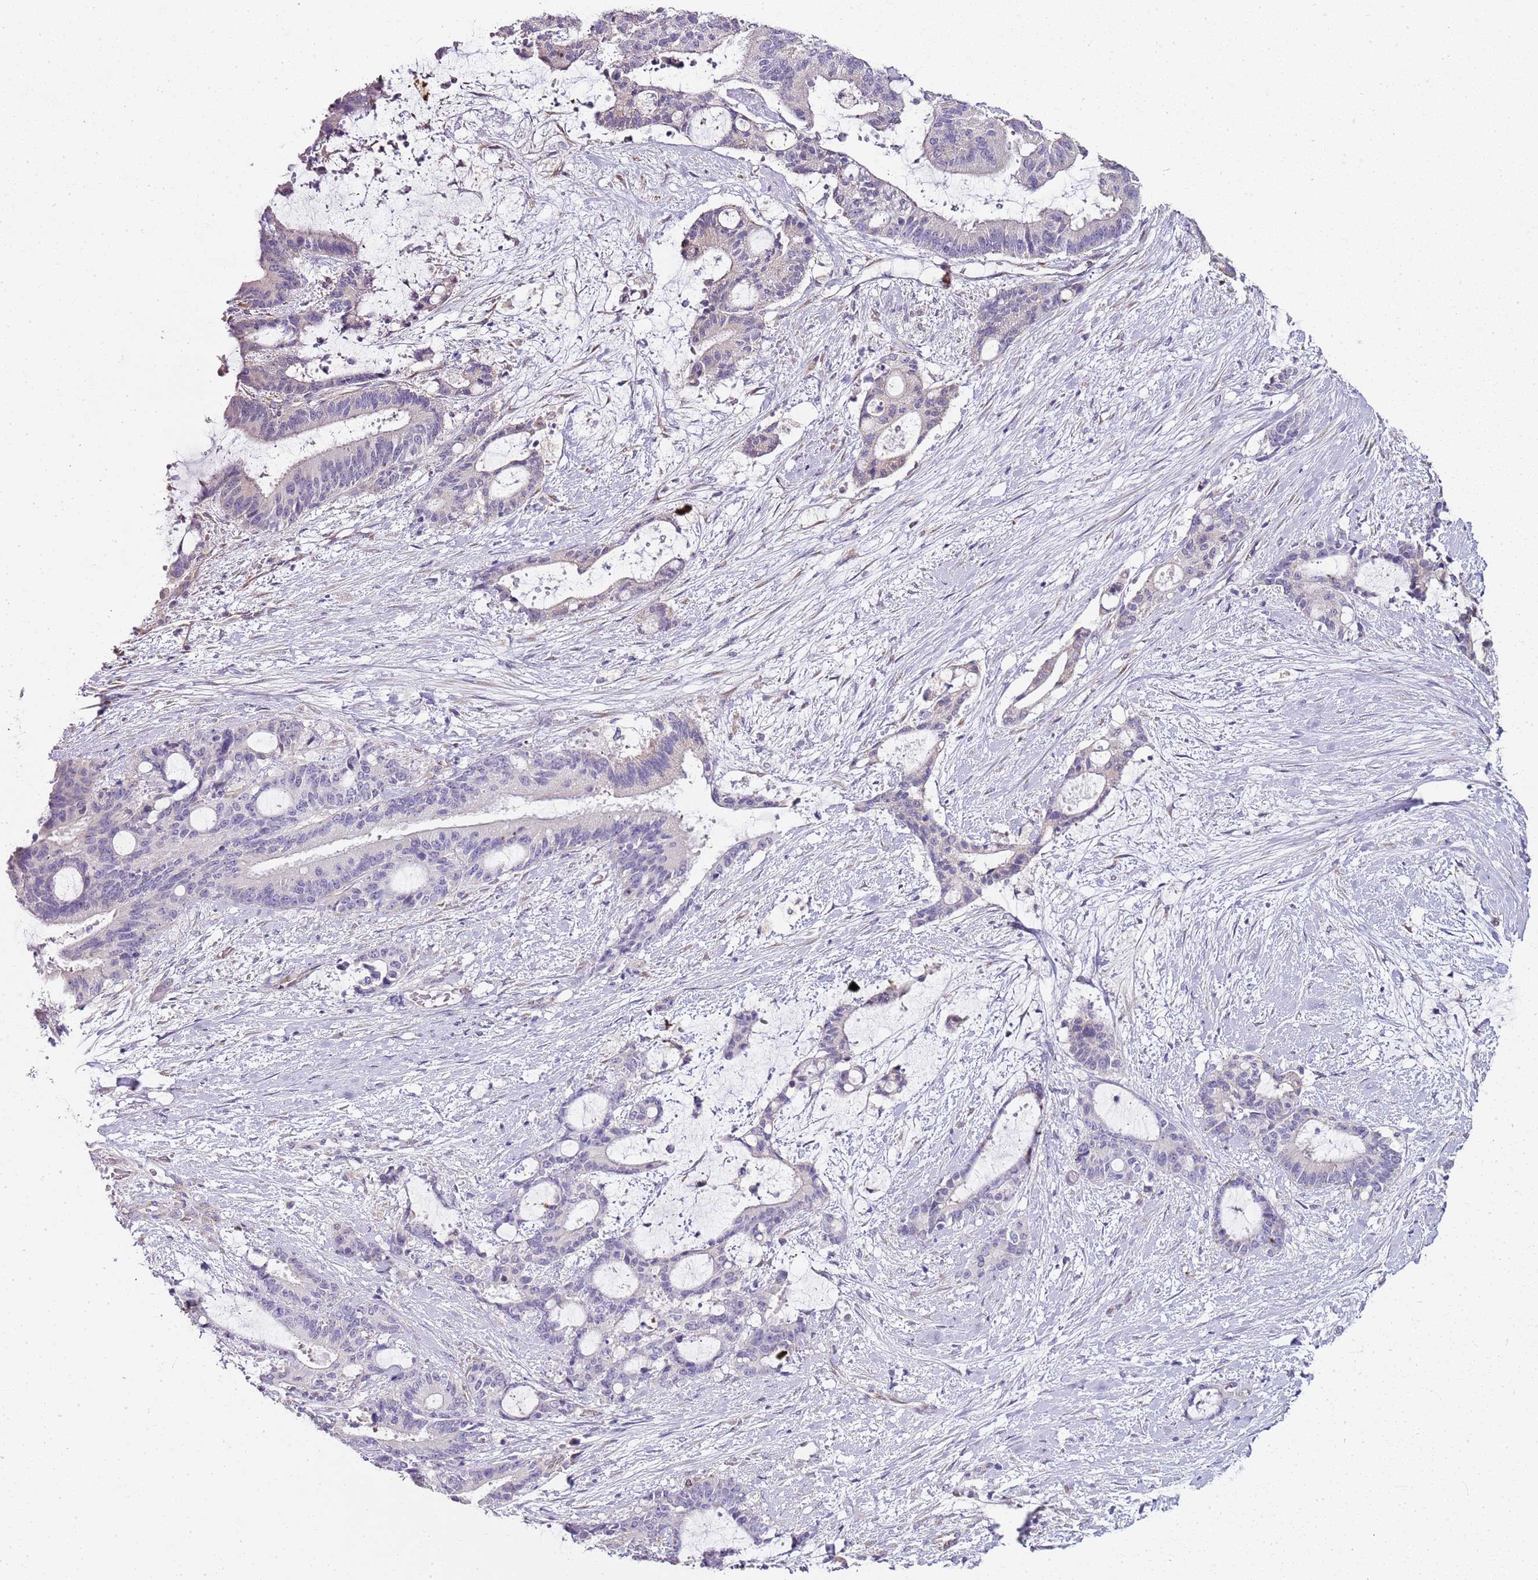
{"staining": {"intensity": "negative", "quantity": "none", "location": "none"}, "tissue": "liver cancer", "cell_type": "Tumor cells", "image_type": "cancer", "snomed": [{"axis": "morphology", "description": "Normal tissue, NOS"}, {"axis": "morphology", "description": "Cholangiocarcinoma"}, {"axis": "topography", "description": "Liver"}, {"axis": "topography", "description": "Peripheral nerve tissue"}], "caption": "DAB immunohistochemical staining of cholangiocarcinoma (liver) reveals no significant expression in tumor cells. Nuclei are stained in blue.", "gene": "TBC1D9", "patient": {"sex": "female", "age": 73}}